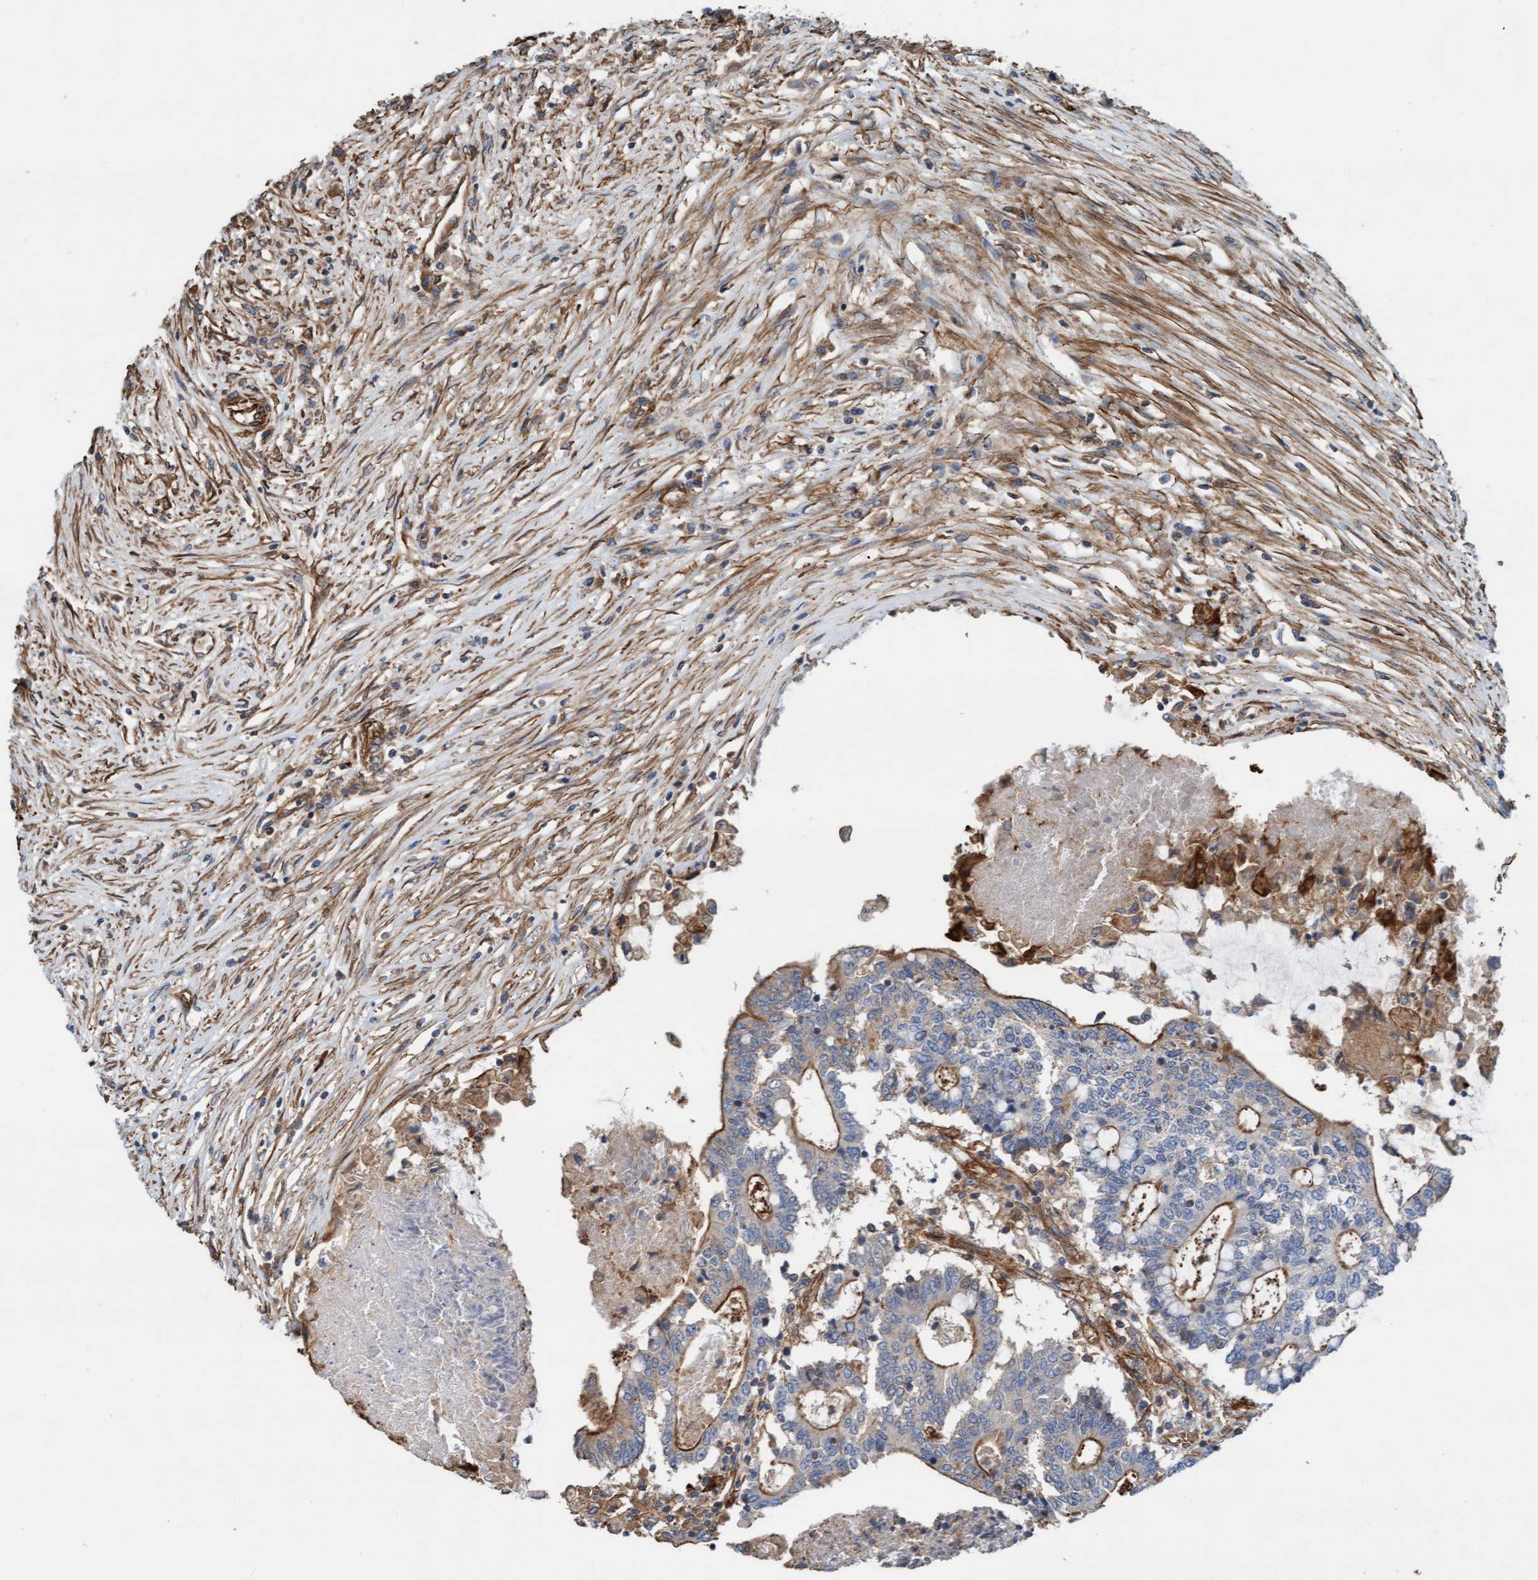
{"staining": {"intensity": "moderate", "quantity": "25%-75%", "location": "cytoplasmic/membranous"}, "tissue": "colorectal cancer", "cell_type": "Tumor cells", "image_type": "cancer", "snomed": [{"axis": "morphology", "description": "Adenocarcinoma, NOS"}, {"axis": "topography", "description": "Rectum"}], "caption": "The immunohistochemical stain highlights moderate cytoplasmic/membranous staining in tumor cells of adenocarcinoma (colorectal) tissue. The staining is performed using DAB brown chromogen to label protein expression. The nuclei are counter-stained blue using hematoxylin.", "gene": "STXBP4", "patient": {"sex": "male", "age": 63}}